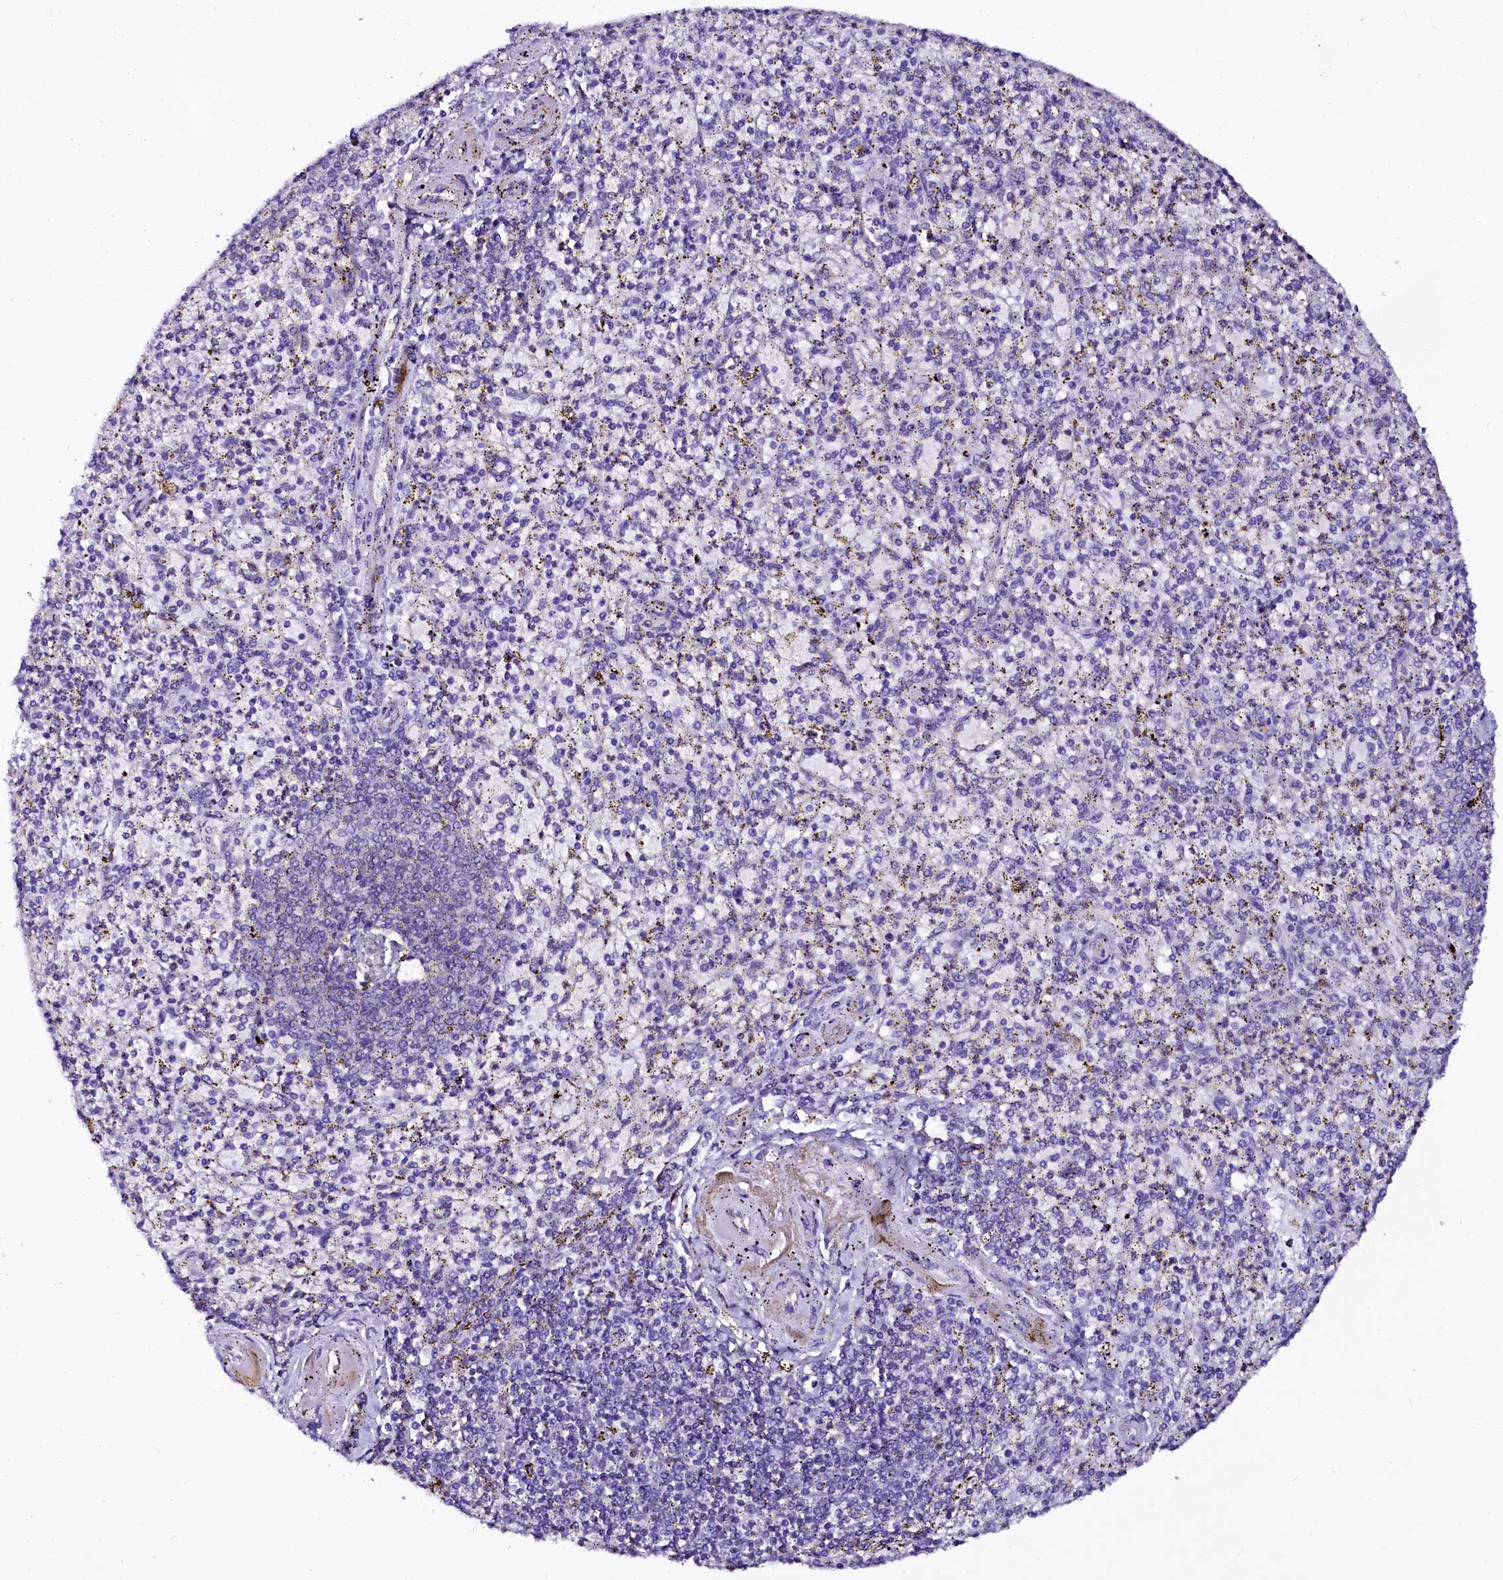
{"staining": {"intensity": "negative", "quantity": "none", "location": "none"}, "tissue": "spleen", "cell_type": "Cells in red pulp", "image_type": "normal", "snomed": [{"axis": "morphology", "description": "Normal tissue, NOS"}, {"axis": "topography", "description": "Spleen"}], "caption": "Cells in red pulp show no significant expression in unremarkable spleen. Brightfield microscopy of immunohistochemistry stained with DAB (3,3'-diaminobenzidine) (brown) and hematoxylin (blue), captured at high magnification.", "gene": "SORD", "patient": {"sex": "male", "age": 72}}